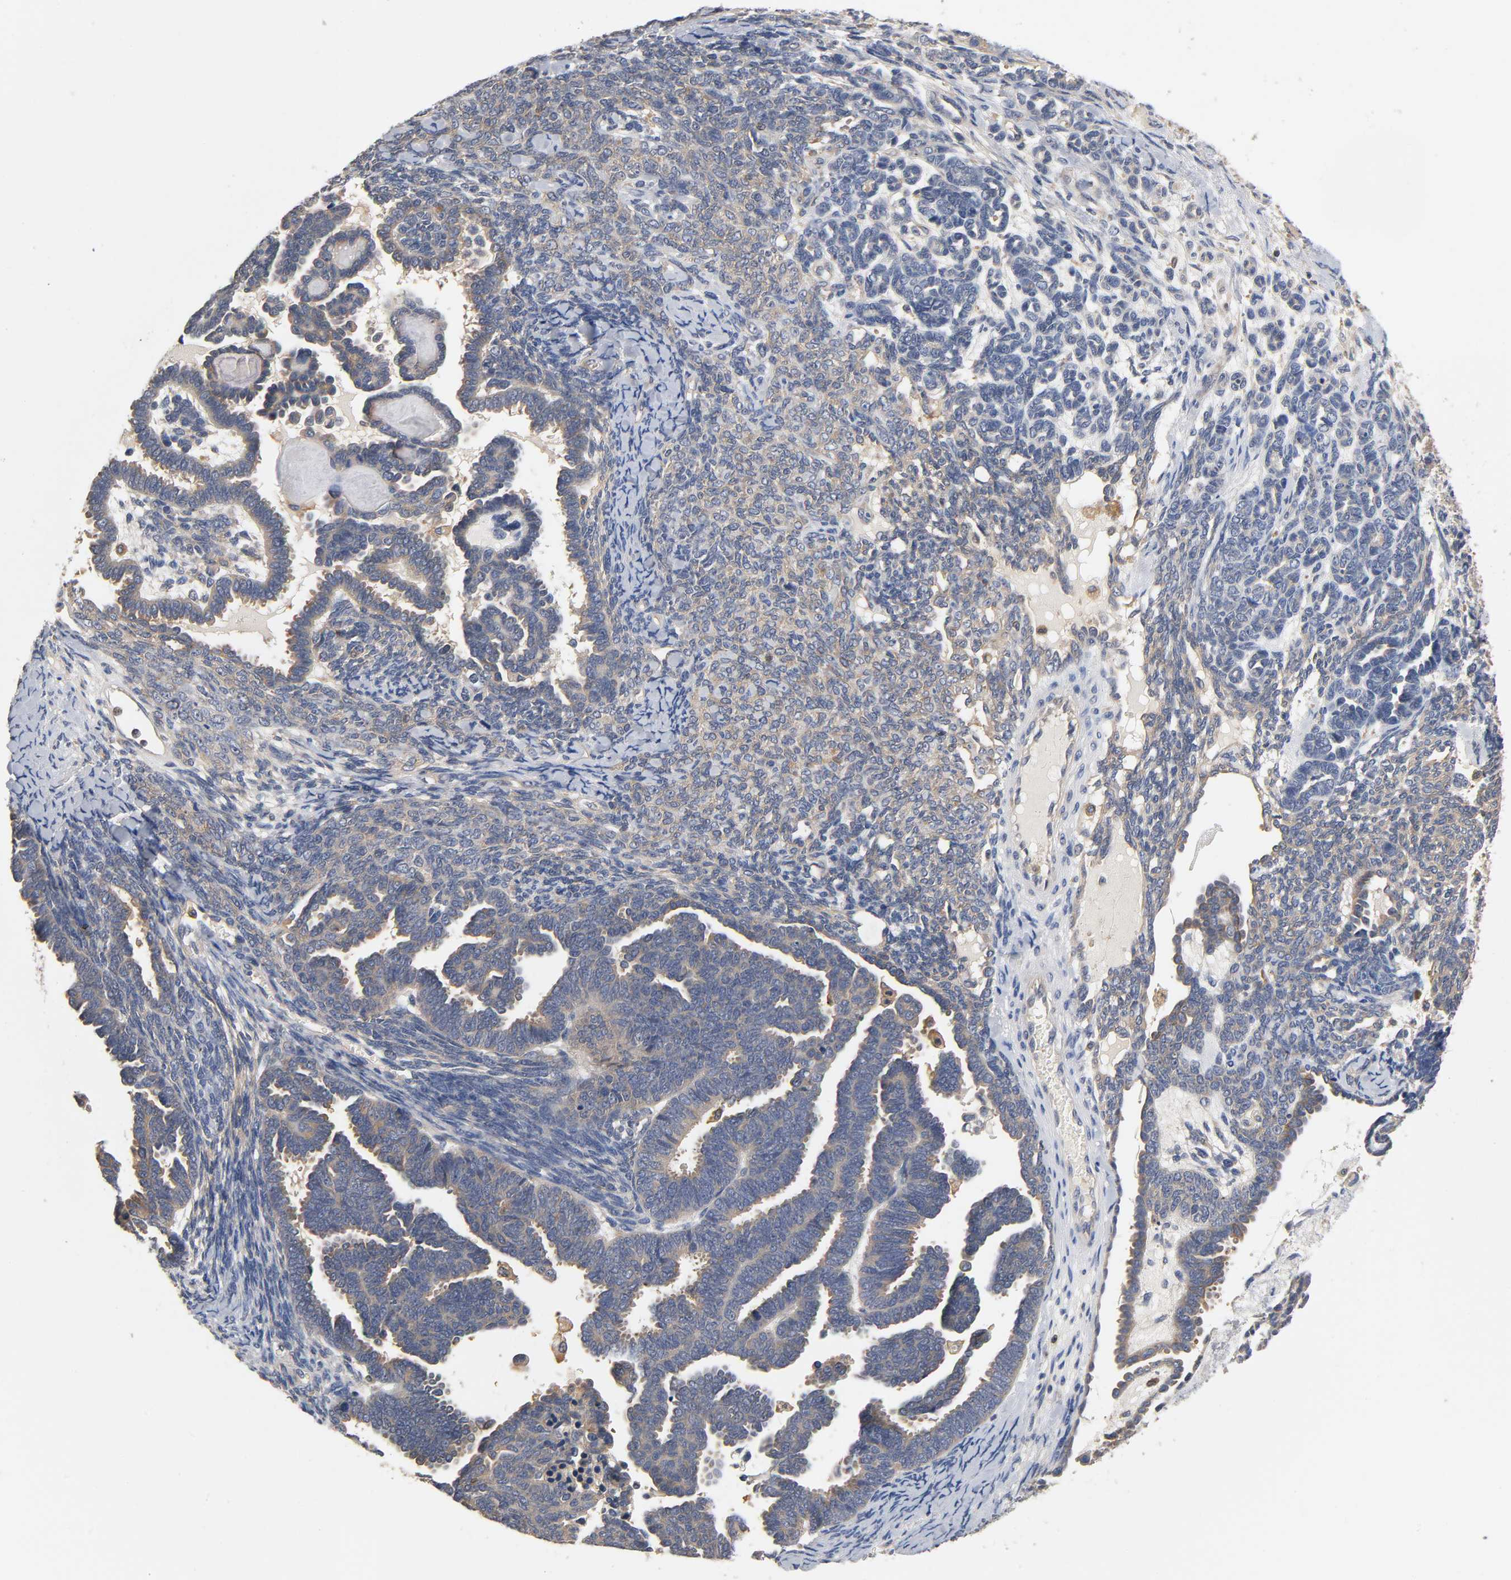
{"staining": {"intensity": "moderate", "quantity": ">75%", "location": "cytoplasmic/membranous"}, "tissue": "endometrial cancer", "cell_type": "Tumor cells", "image_type": "cancer", "snomed": [{"axis": "morphology", "description": "Neoplasm, malignant, NOS"}, {"axis": "topography", "description": "Endometrium"}], "caption": "IHC of endometrial cancer (neoplasm (malignant)) demonstrates medium levels of moderate cytoplasmic/membranous expression in about >75% of tumor cells. Nuclei are stained in blue.", "gene": "ACTR2", "patient": {"sex": "female", "age": 74}}